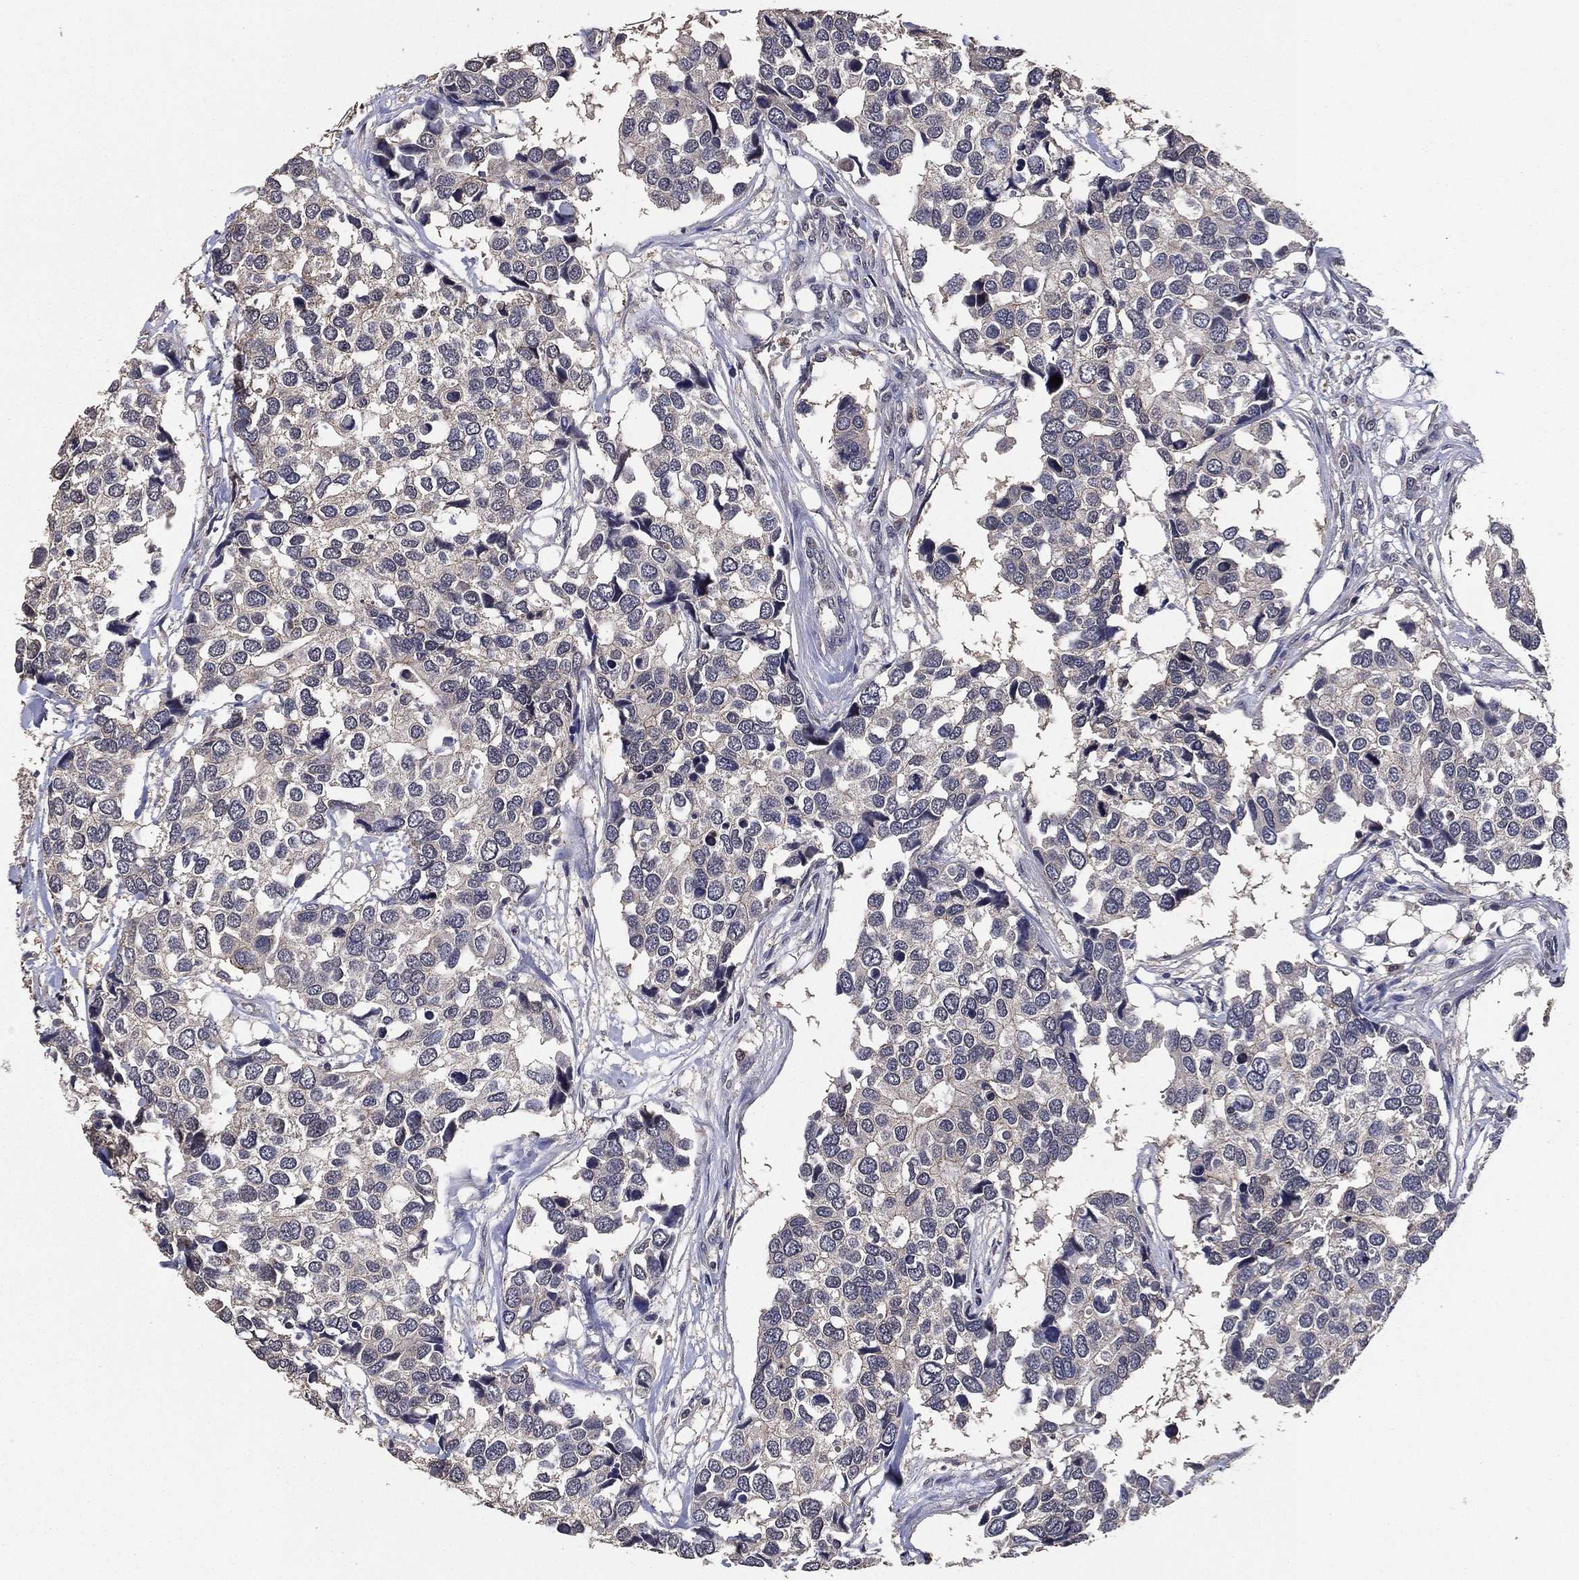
{"staining": {"intensity": "negative", "quantity": "none", "location": "none"}, "tissue": "breast cancer", "cell_type": "Tumor cells", "image_type": "cancer", "snomed": [{"axis": "morphology", "description": "Duct carcinoma"}, {"axis": "topography", "description": "Breast"}], "caption": "High power microscopy micrograph of an IHC histopathology image of breast cancer, revealing no significant expression in tumor cells.", "gene": "PCNT", "patient": {"sex": "female", "age": 83}}